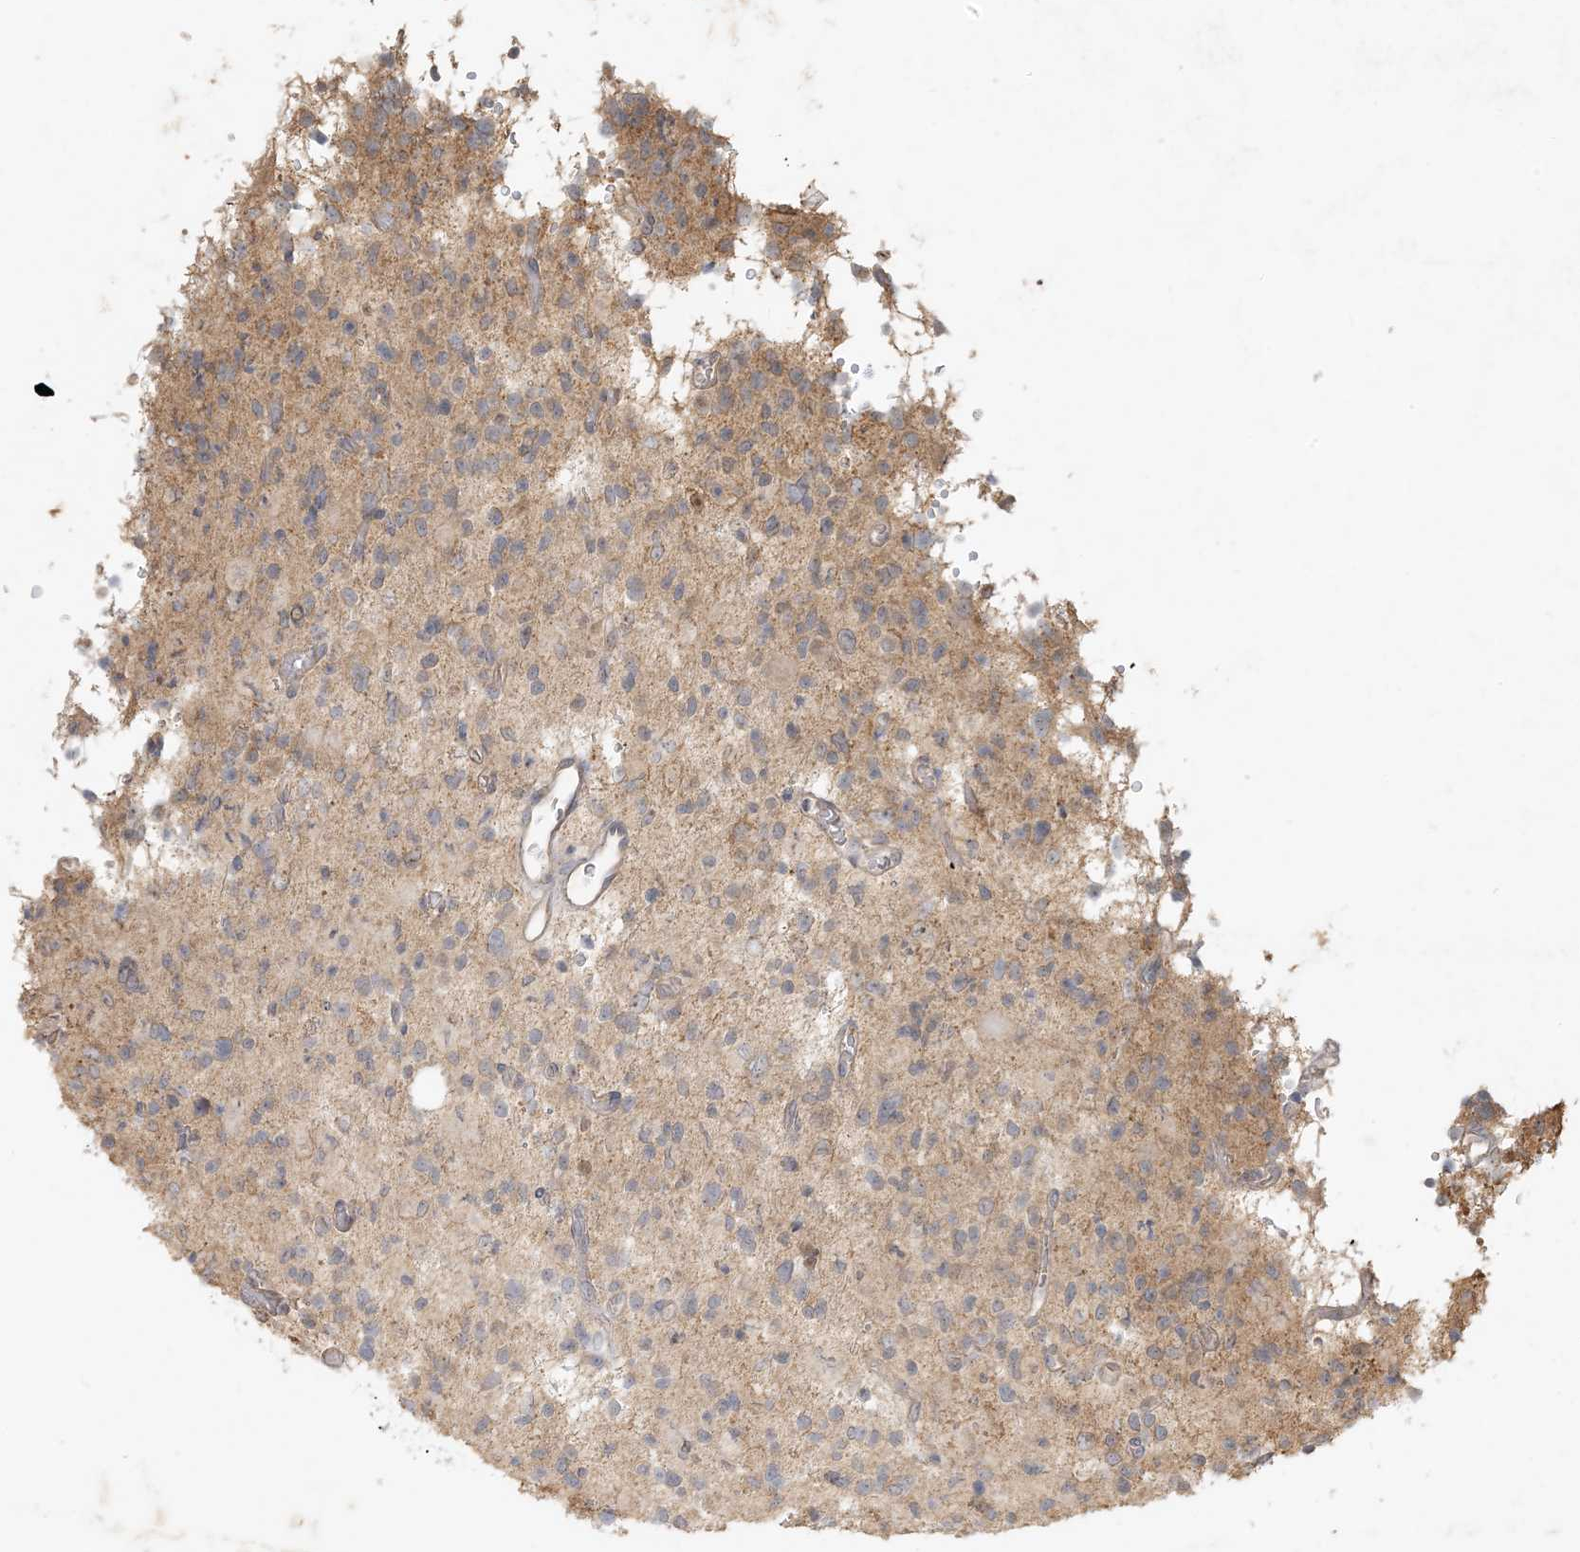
{"staining": {"intensity": "negative", "quantity": "none", "location": "none"}, "tissue": "glioma", "cell_type": "Tumor cells", "image_type": "cancer", "snomed": [{"axis": "morphology", "description": "Glioma, malignant, High grade"}, {"axis": "topography", "description": "Brain"}], "caption": "Immunohistochemistry of human glioma exhibits no staining in tumor cells.", "gene": "MCOLN1", "patient": {"sex": "male", "age": 48}}